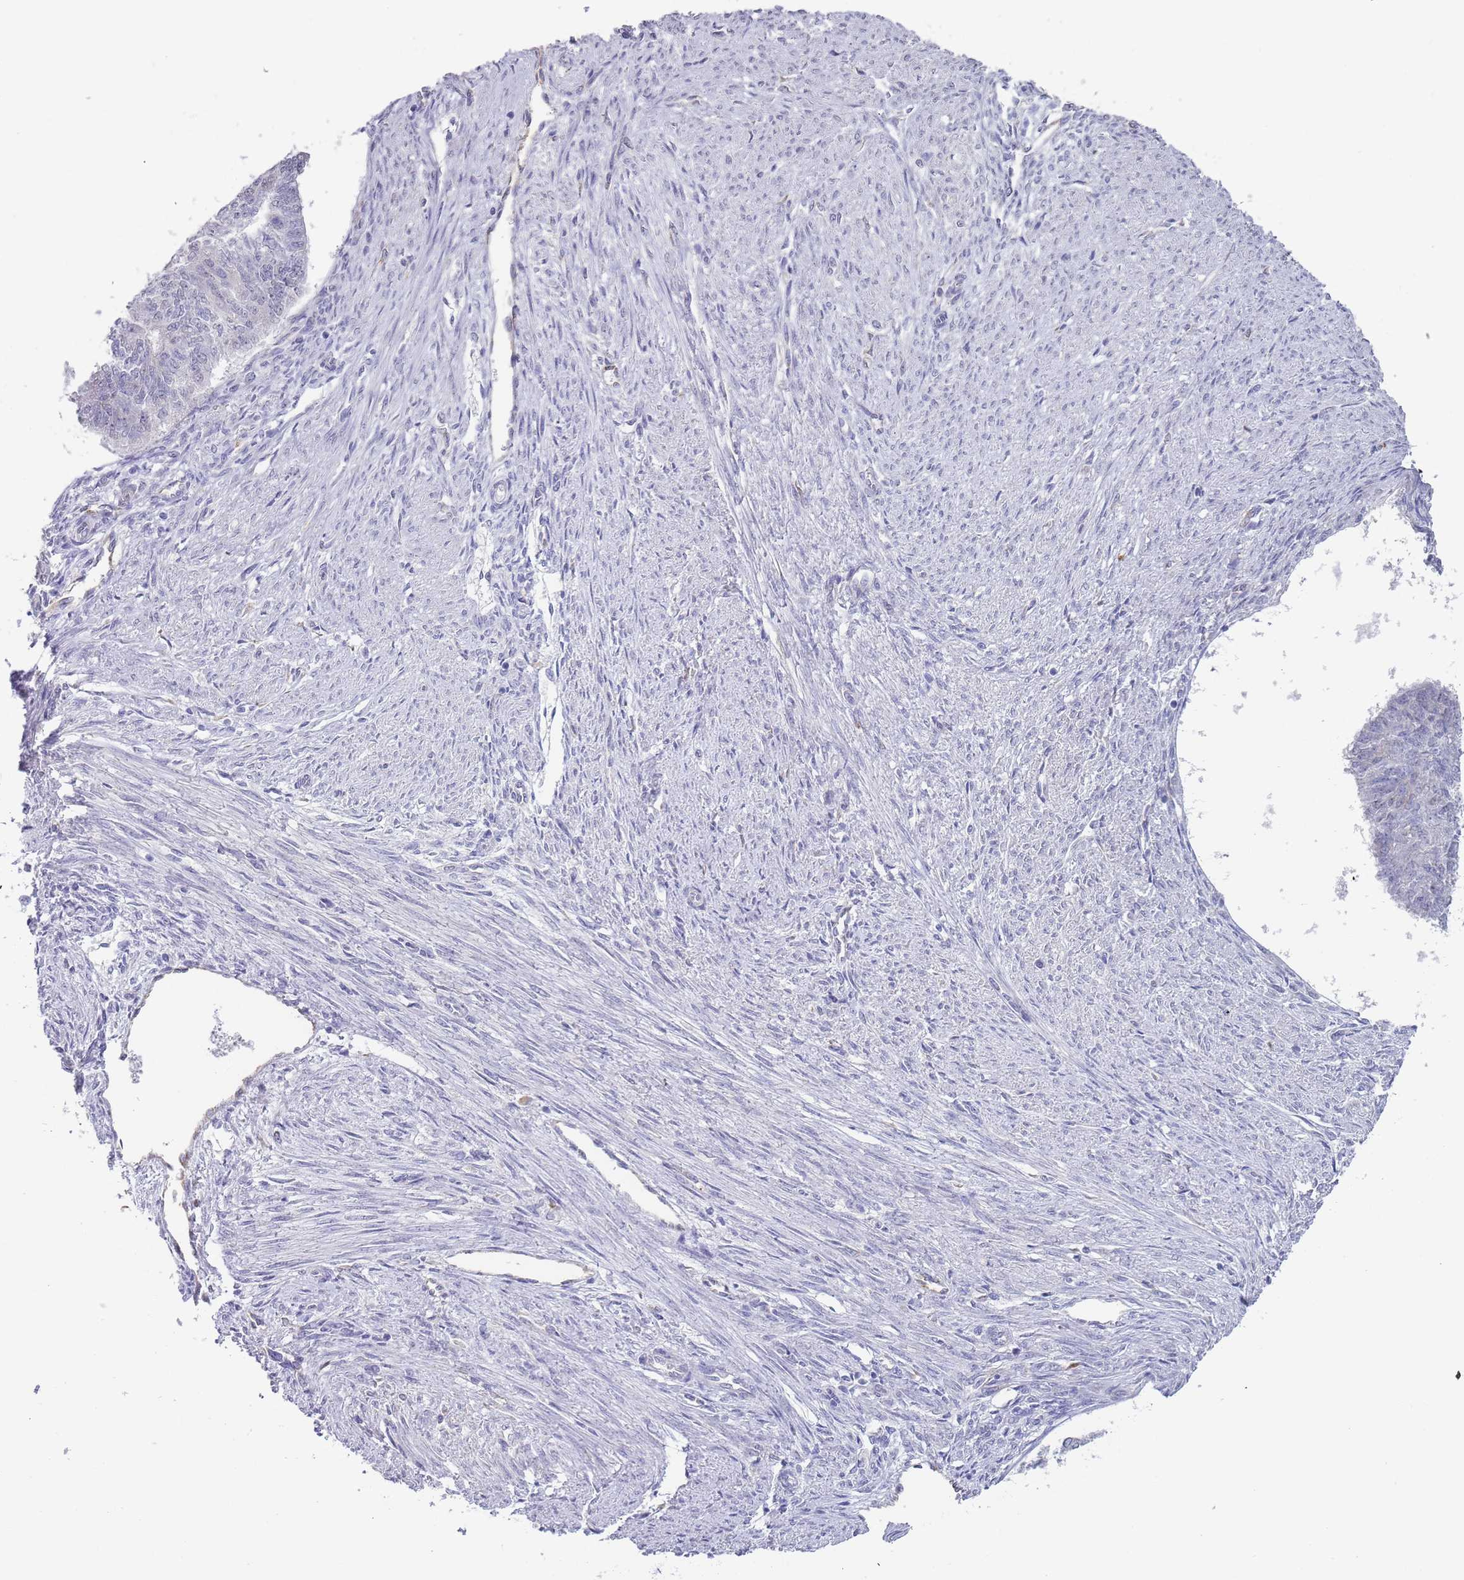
{"staining": {"intensity": "negative", "quantity": "none", "location": "none"}, "tissue": "endometrial cancer", "cell_type": "Tumor cells", "image_type": "cancer", "snomed": [{"axis": "morphology", "description": "Adenocarcinoma, NOS"}, {"axis": "topography", "description": "Endometrium"}], "caption": "Immunohistochemistry photomicrograph of neoplastic tissue: endometrial cancer stained with DAB (3,3'-diaminobenzidine) exhibits no significant protein positivity in tumor cells.", "gene": "TNRC6C", "patient": {"sex": "female", "age": 32}}